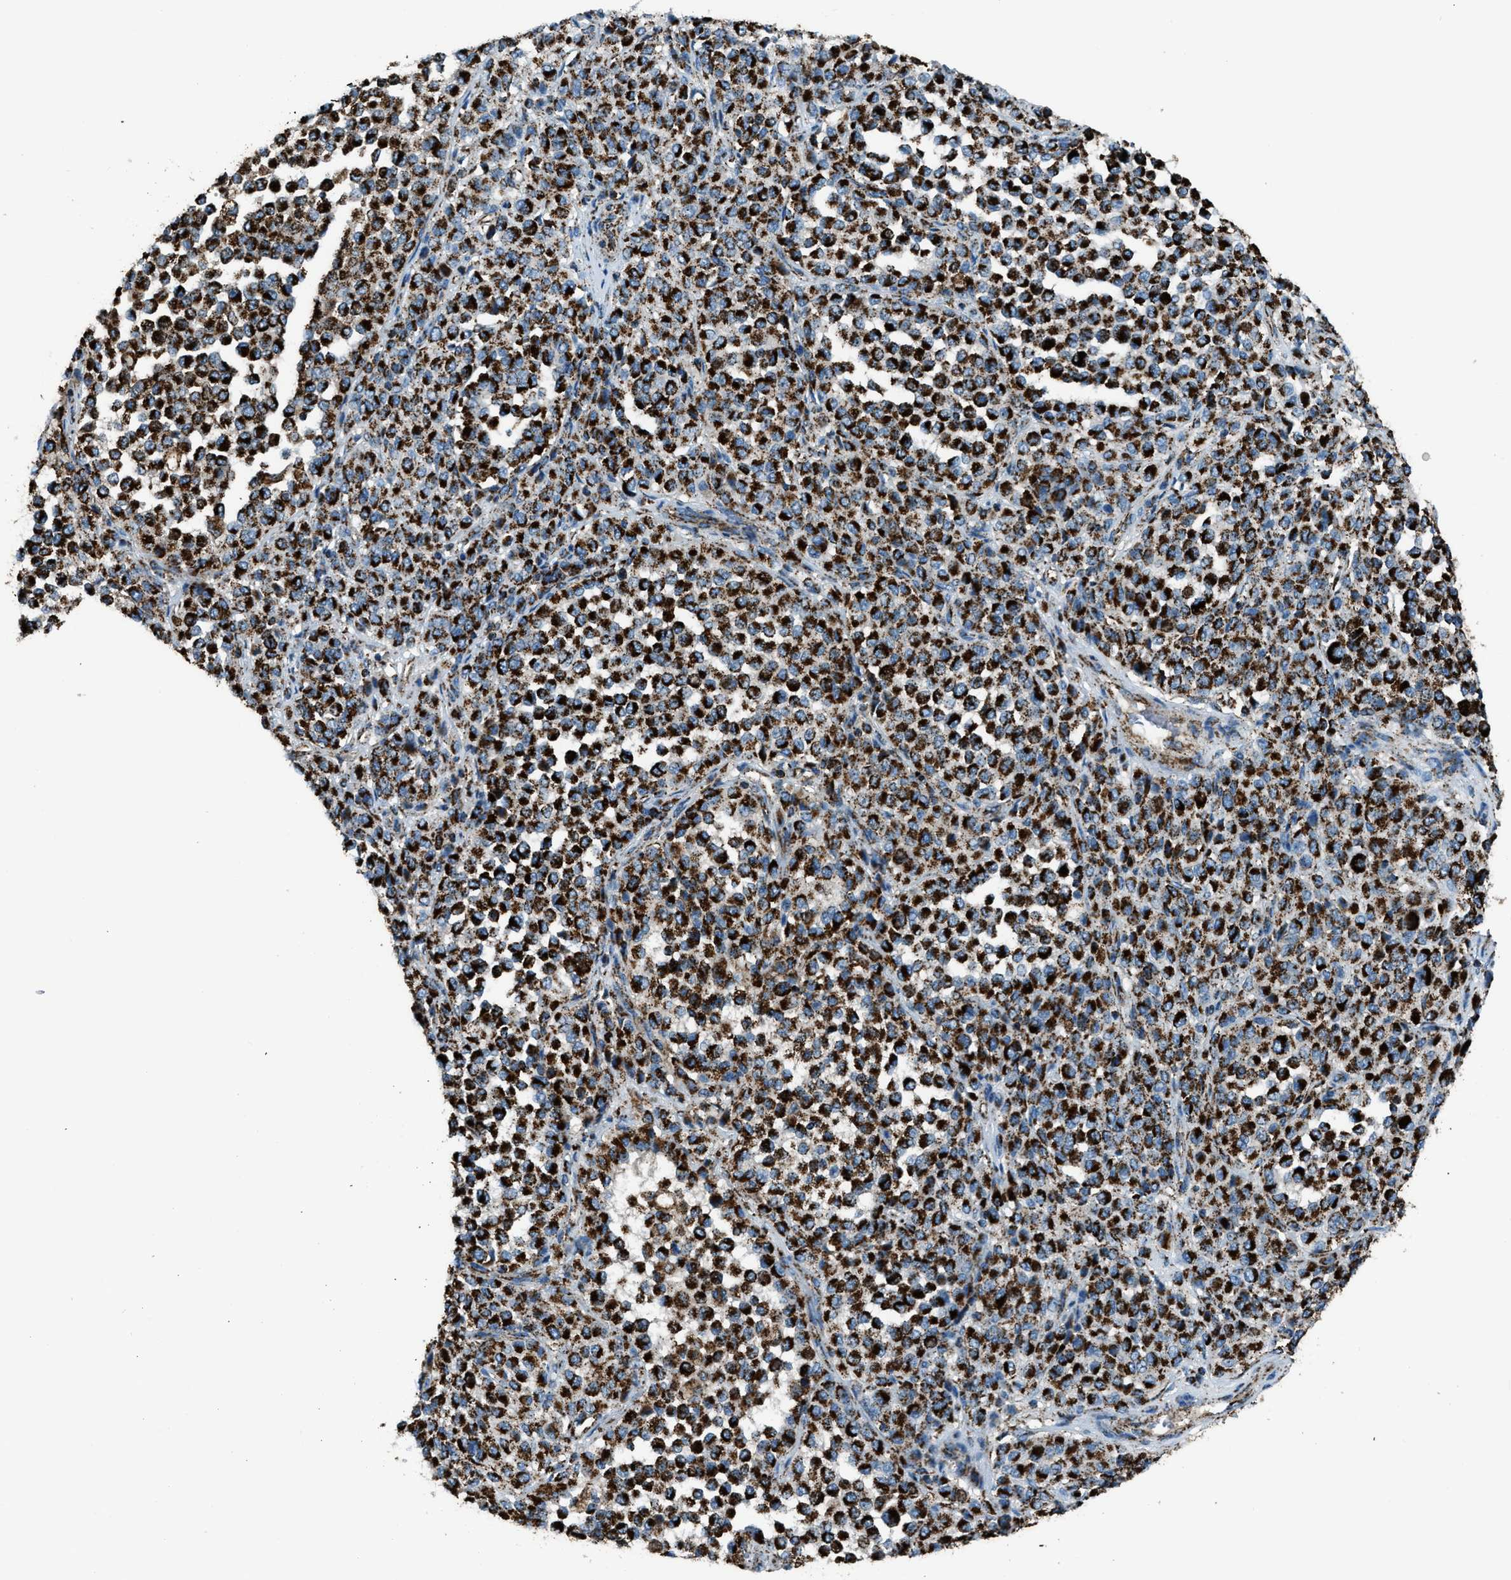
{"staining": {"intensity": "strong", "quantity": ">75%", "location": "cytoplasmic/membranous"}, "tissue": "melanoma", "cell_type": "Tumor cells", "image_type": "cancer", "snomed": [{"axis": "morphology", "description": "Malignant melanoma, Metastatic site"}, {"axis": "topography", "description": "Pancreas"}], "caption": "Immunohistochemical staining of melanoma displays high levels of strong cytoplasmic/membranous protein expression in about >75% of tumor cells. The protein is stained brown, and the nuclei are stained in blue (DAB IHC with brightfield microscopy, high magnification).", "gene": "MDH2", "patient": {"sex": "female", "age": 30}}